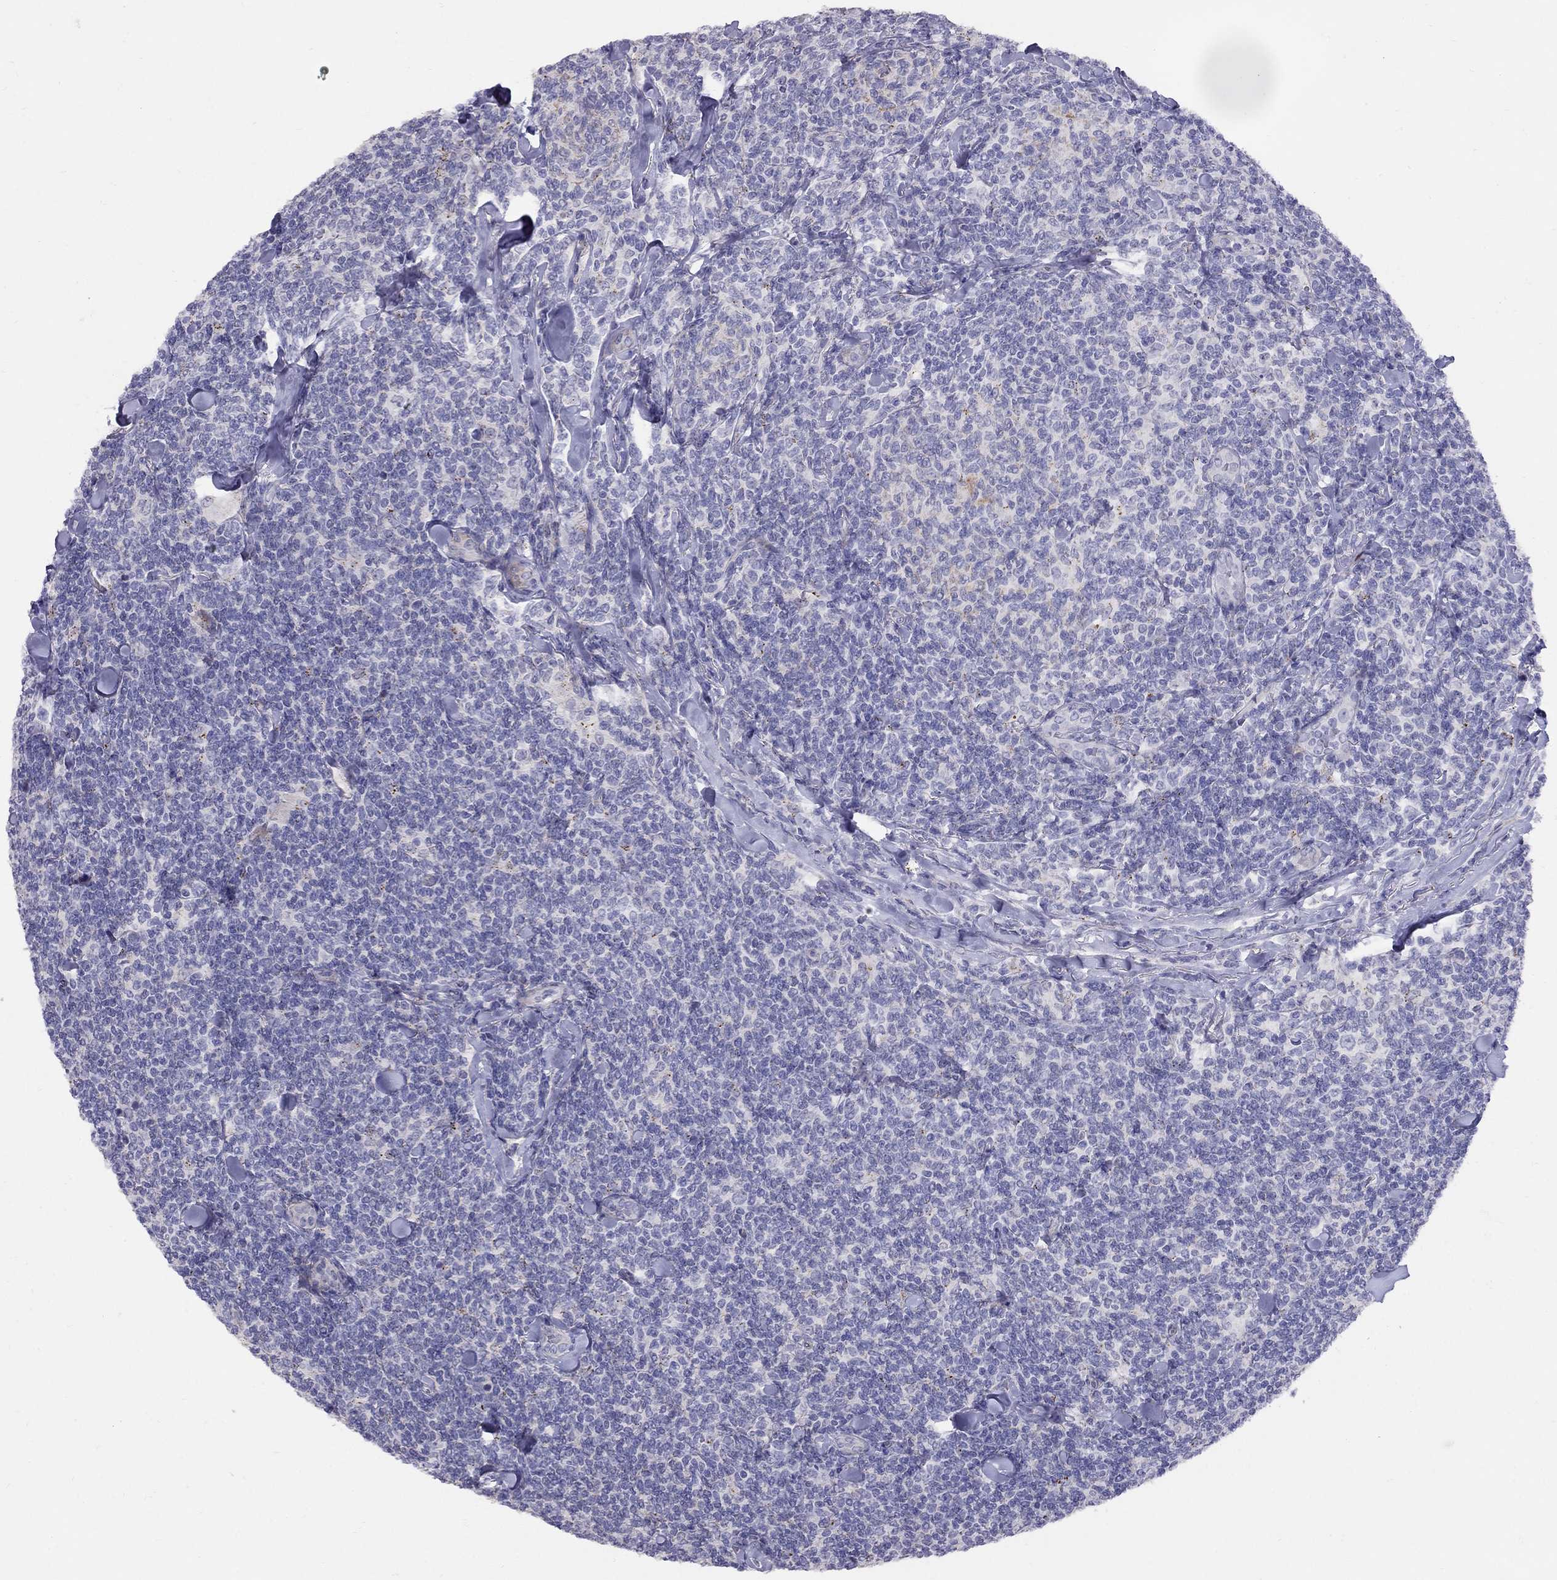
{"staining": {"intensity": "negative", "quantity": "none", "location": "none"}, "tissue": "lymphoma", "cell_type": "Tumor cells", "image_type": "cancer", "snomed": [{"axis": "morphology", "description": "Malignant lymphoma, non-Hodgkin's type, Low grade"}, {"axis": "topography", "description": "Lymph node"}], "caption": "Image shows no significant protein staining in tumor cells of malignant lymphoma, non-Hodgkin's type (low-grade).", "gene": "MAGEB4", "patient": {"sex": "female", "age": 56}}